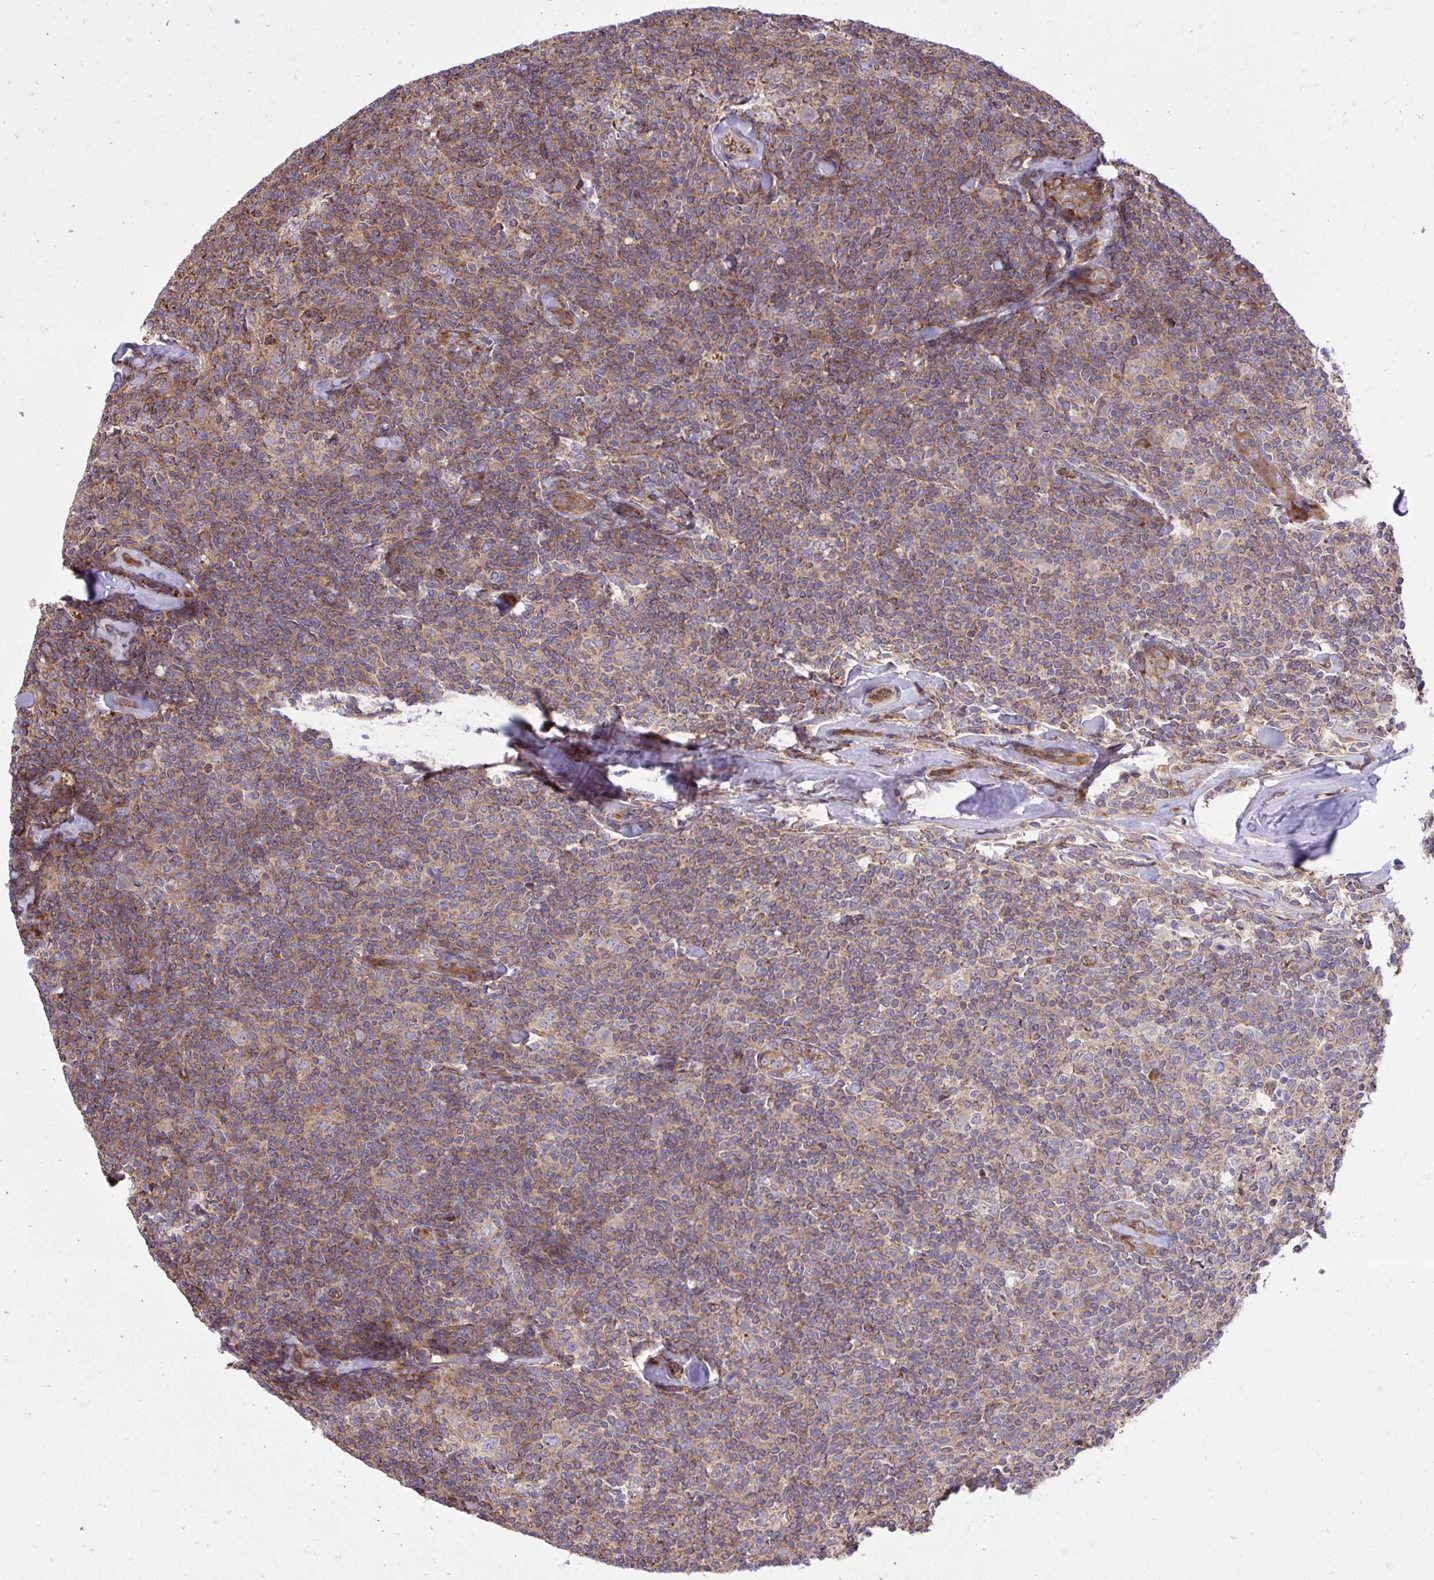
{"staining": {"intensity": "moderate", "quantity": ">75%", "location": "cytoplasmic/membranous"}, "tissue": "lymphoma", "cell_type": "Tumor cells", "image_type": "cancer", "snomed": [{"axis": "morphology", "description": "Malignant lymphoma, non-Hodgkin's type, Low grade"}, {"axis": "topography", "description": "Lymph node"}], "caption": "There is medium levels of moderate cytoplasmic/membranous staining in tumor cells of lymphoma, as demonstrated by immunohistochemical staining (brown color).", "gene": "NMNAT3", "patient": {"sex": "female", "age": 56}}